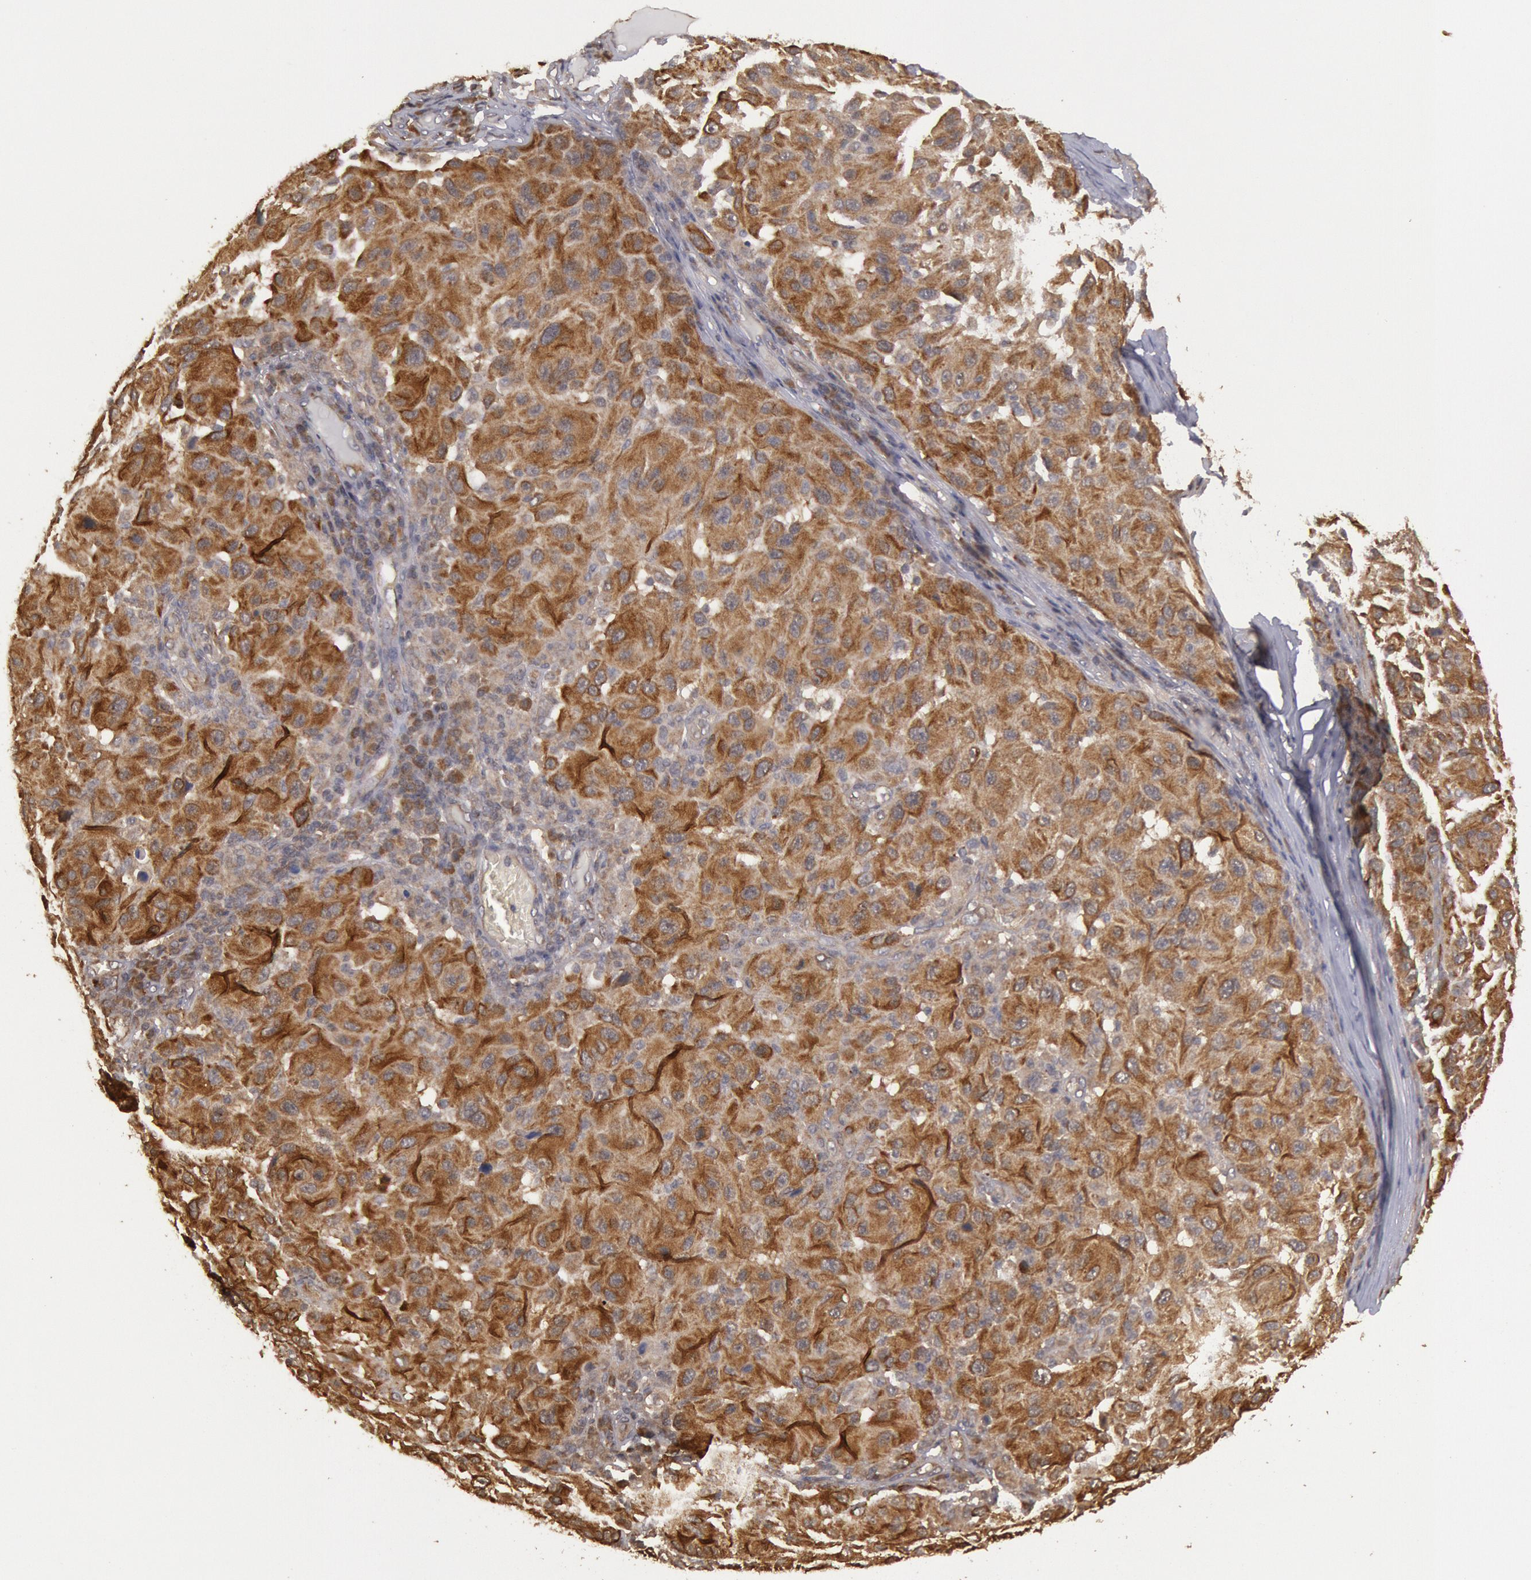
{"staining": {"intensity": "moderate", "quantity": ">75%", "location": "cytoplasmic/membranous"}, "tissue": "melanoma", "cell_type": "Tumor cells", "image_type": "cancer", "snomed": [{"axis": "morphology", "description": "Malignant melanoma, NOS"}, {"axis": "topography", "description": "Skin"}], "caption": "This is an image of IHC staining of melanoma, which shows moderate staining in the cytoplasmic/membranous of tumor cells.", "gene": "USP14", "patient": {"sex": "female", "age": 77}}